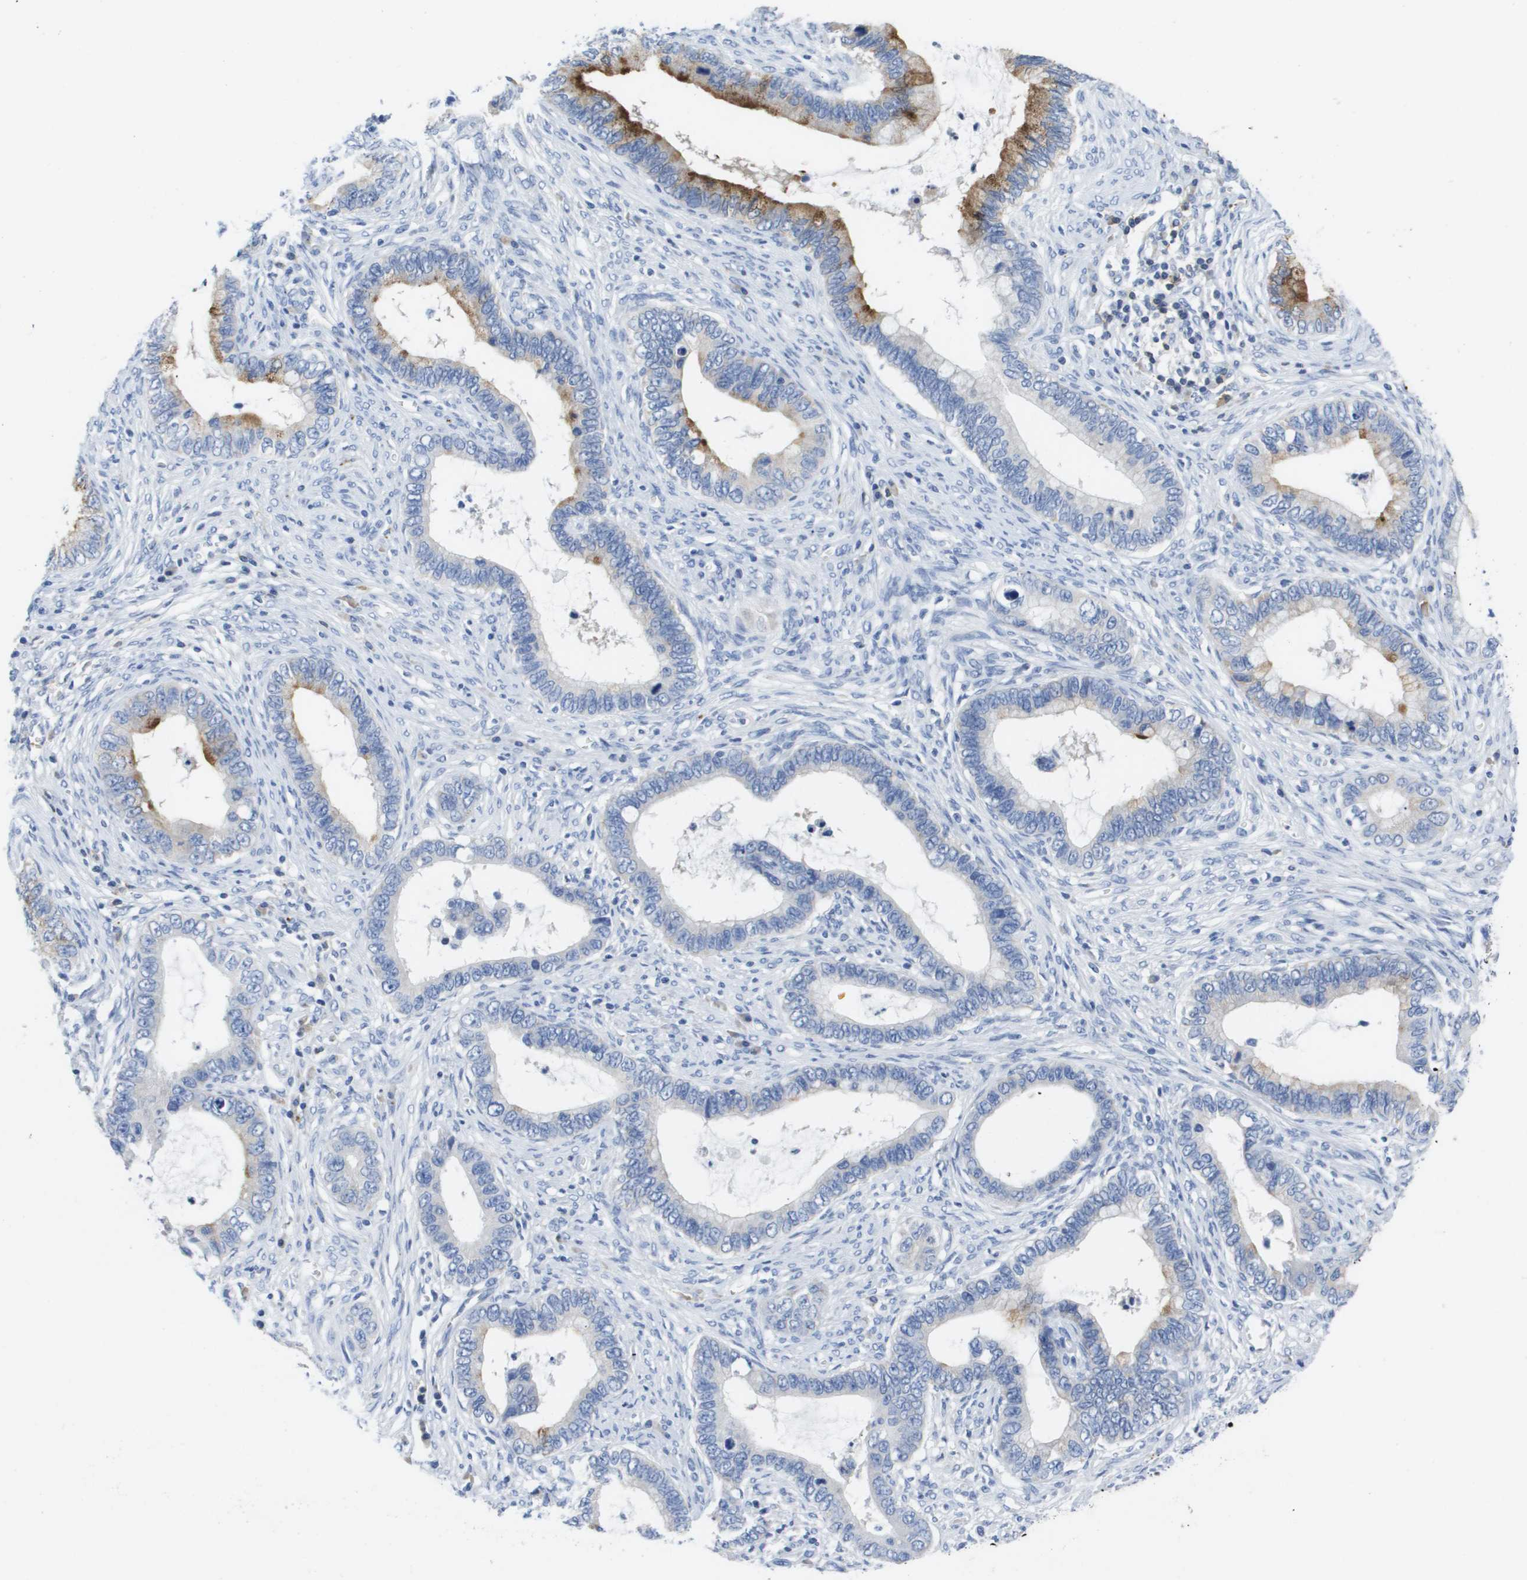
{"staining": {"intensity": "moderate", "quantity": "<25%", "location": "cytoplasmic/membranous"}, "tissue": "cervical cancer", "cell_type": "Tumor cells", "image_type": "cancer", "snomed": [{"axis": "morphology", "description": "Adenocarcinoma, NOS"}, {"axis": "topography", "description": "Cervix"}], "caption": "Tumor cells show low levels of moderate cytoplasmic/membranous positivity in about <25% of cells in cervical adenocarcinoma.", "gene": "MS4A1", "patient": {"sex": "female", "age": 44}}